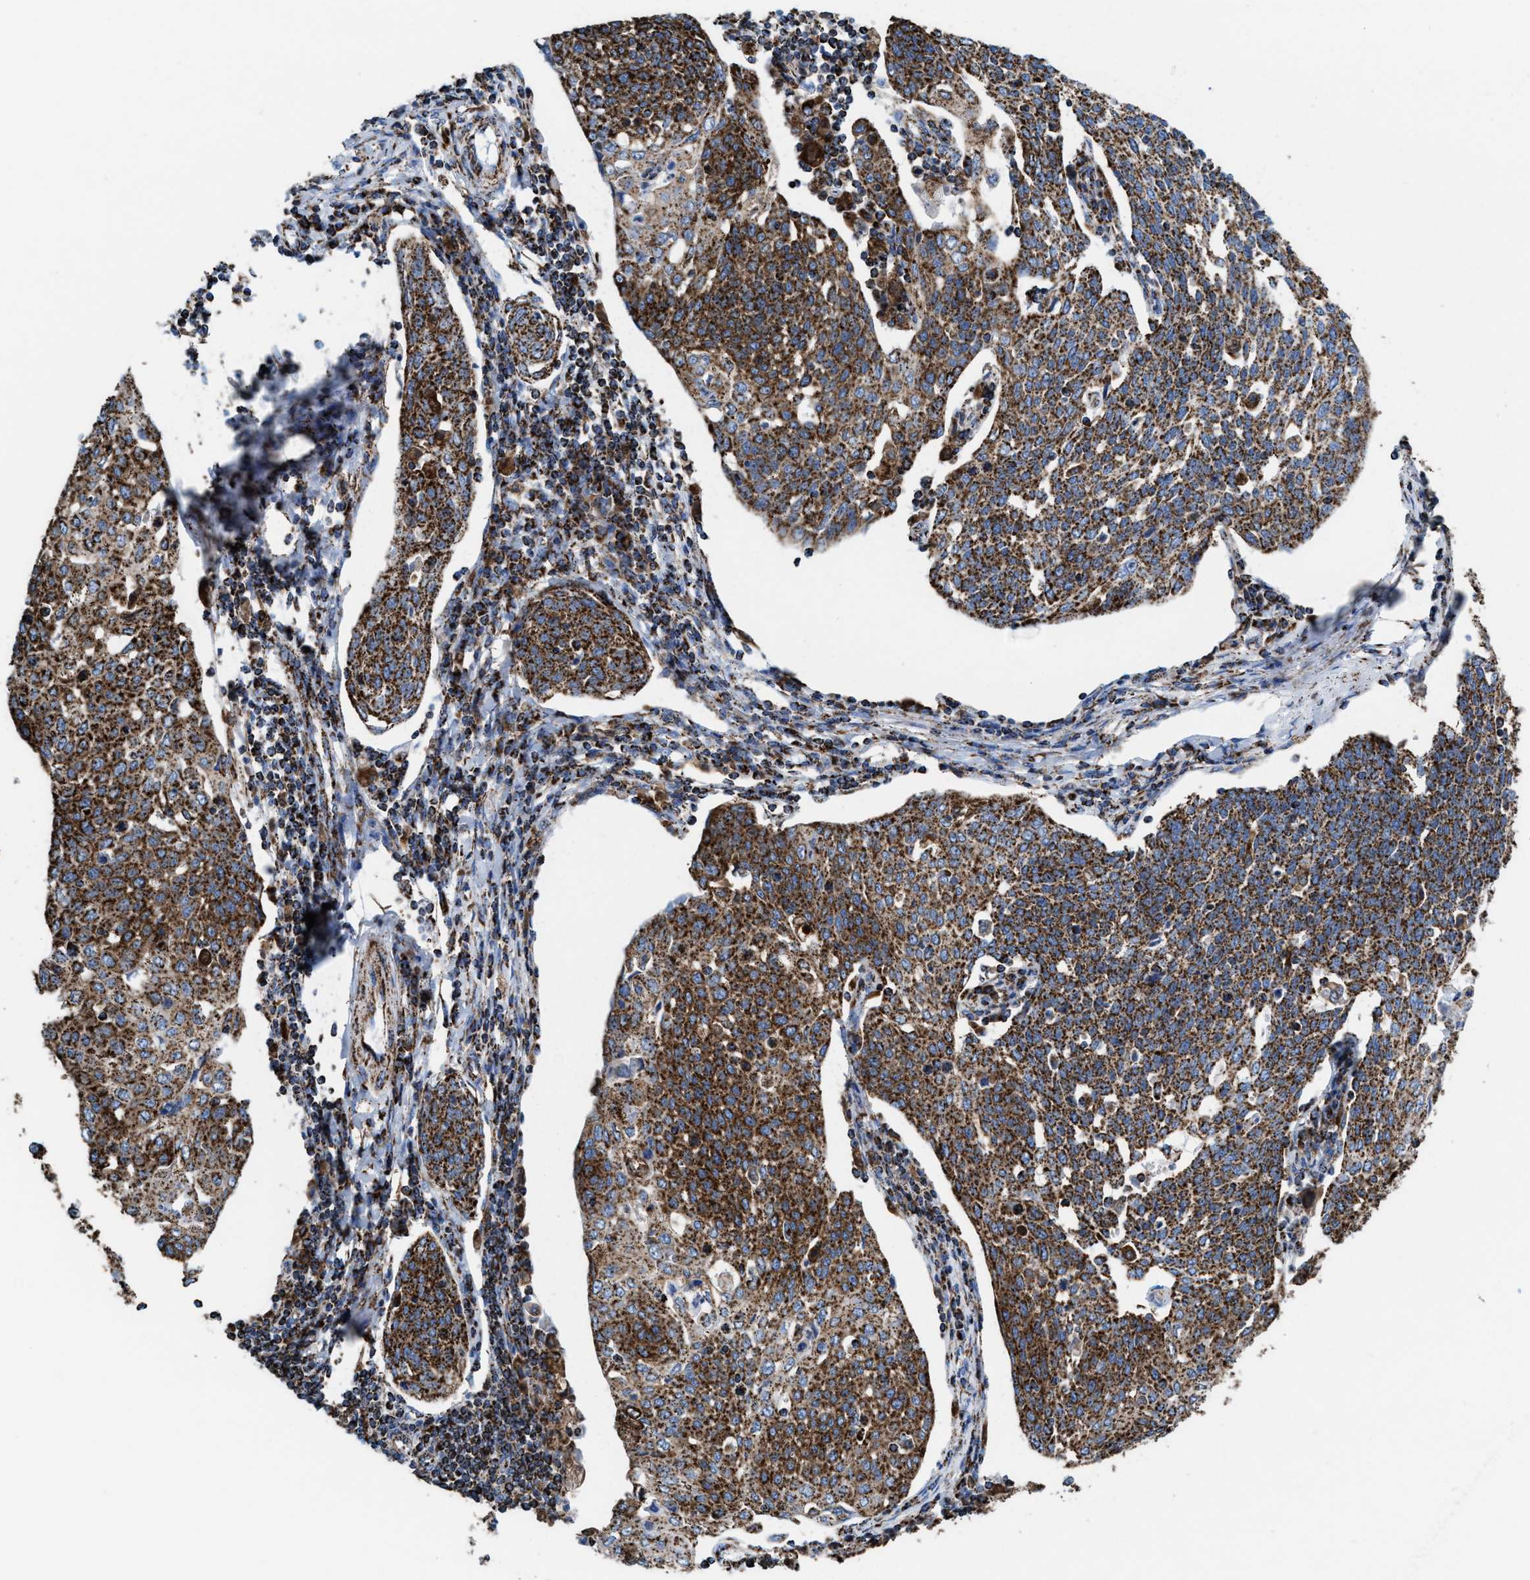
{"staining": {"intensity": "strong", "quantity": ">75%", "location": "cytoplasmic/membranous"}, "tissue": "cervical cancer", "cell_type": "Tumor cells", "image_type": "cancer", "snomed": [{"axis": "morphology", "description": "Squamous cell carcinoma, NOS"}, {"axis": "topography", "description": "Cervix"}], "caption": "Immunohistochemistry (IHC) photomicrograph of neoplastic tissue: cervical squamous cell carcinoma stained using immunohistochemistry exhibits high levels of strong protein expression localized specifically in the cytoplasmic/membranous of tumor cells, appearing as a cytoplasmic/membranous brown color.", "gene": "ECHS1", "patient": {"sex": "female", "age": 34}}